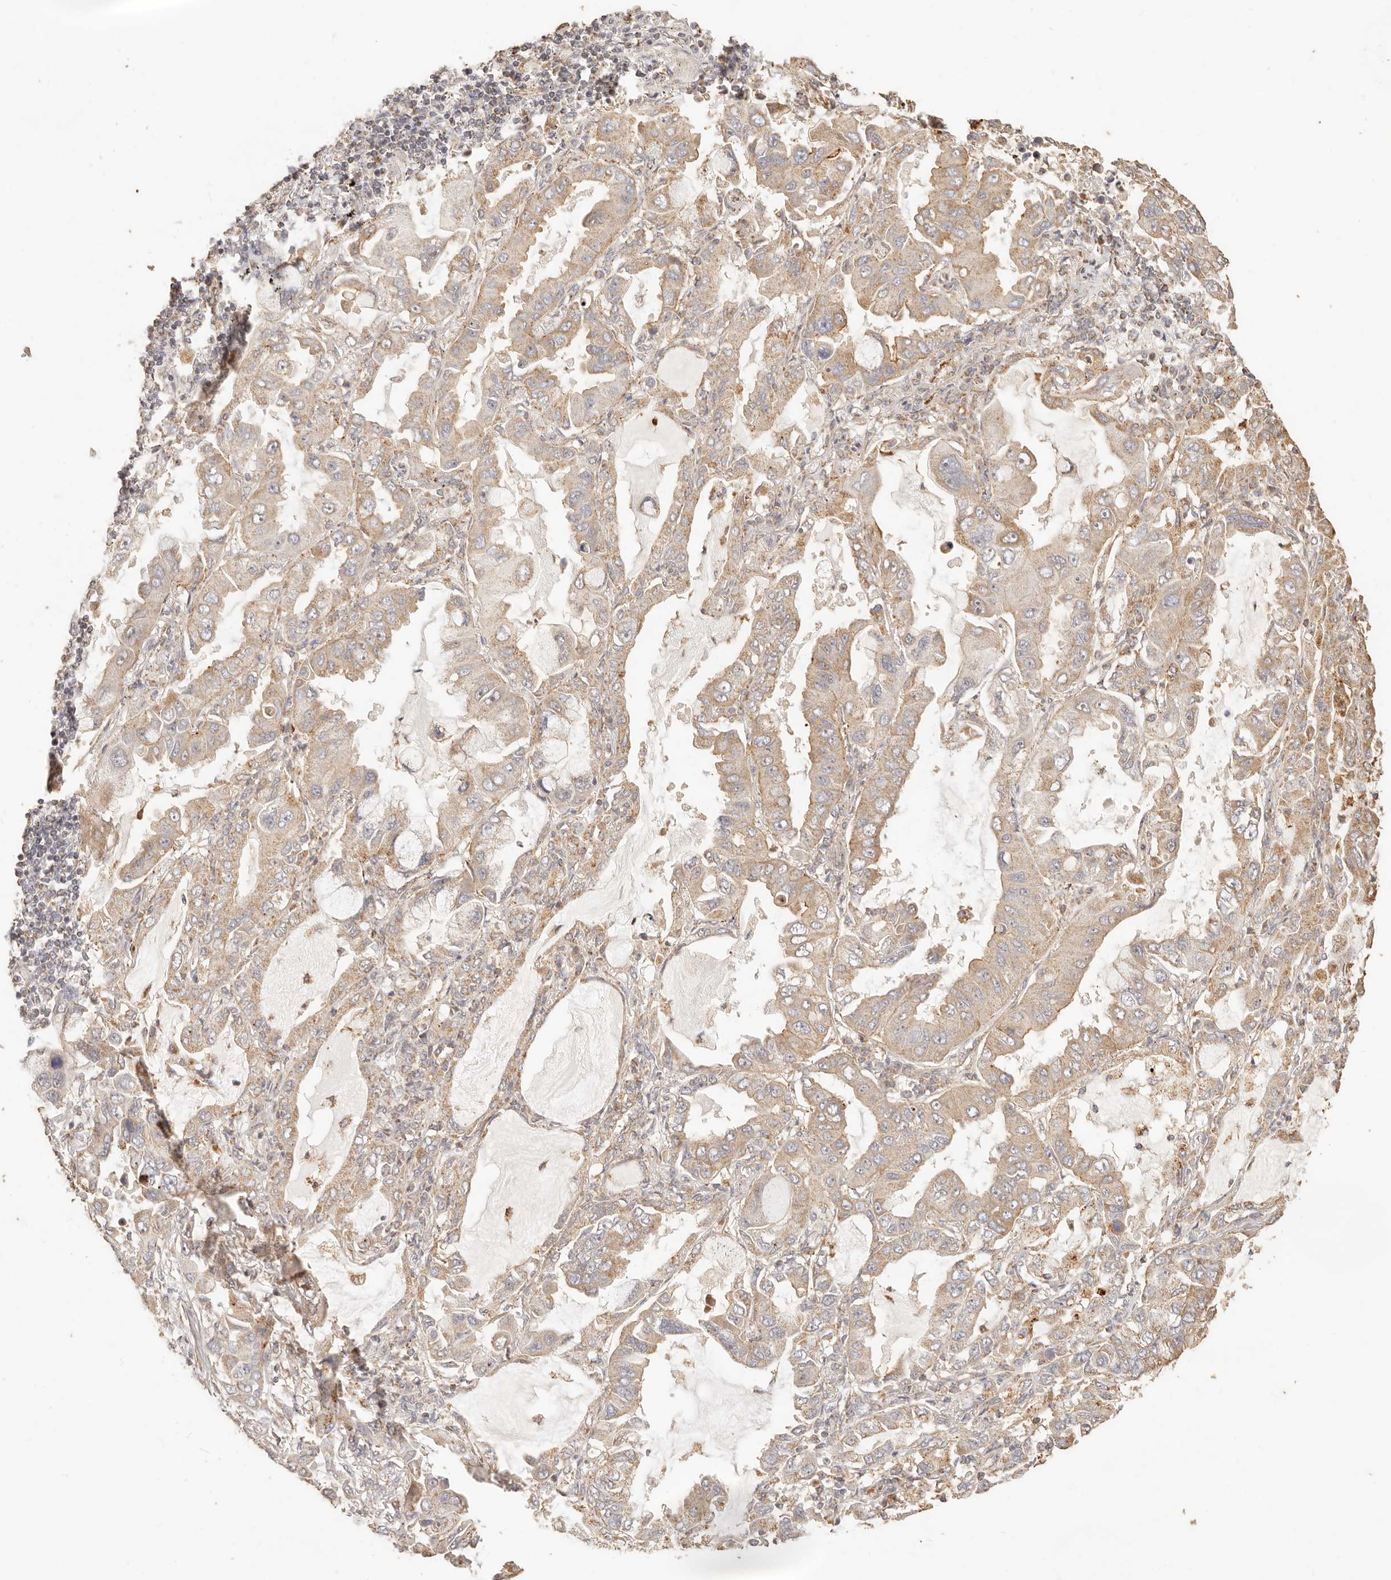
{"staining": {"intensity": "weak", "quantity": ">75%", "location": "cytoplasmic/membranous"}, "tissue": "lung cancer", "cell_type": "Tumor cells", "image_type": "cancer", "snomed": [{"axis": "morphology", "description": "Adenocarcinoma, NOS"}, {"axis": "topography", "description": "Lung"}], "caption": "Immunohistochemistry of lung adenocarcinoma shows low levels of weak cytoplasmic/membranous positivity in approximately >75% of tumor cells.", "gene": "PTPN22", "patient": {"sex": "male", "age": 64}}